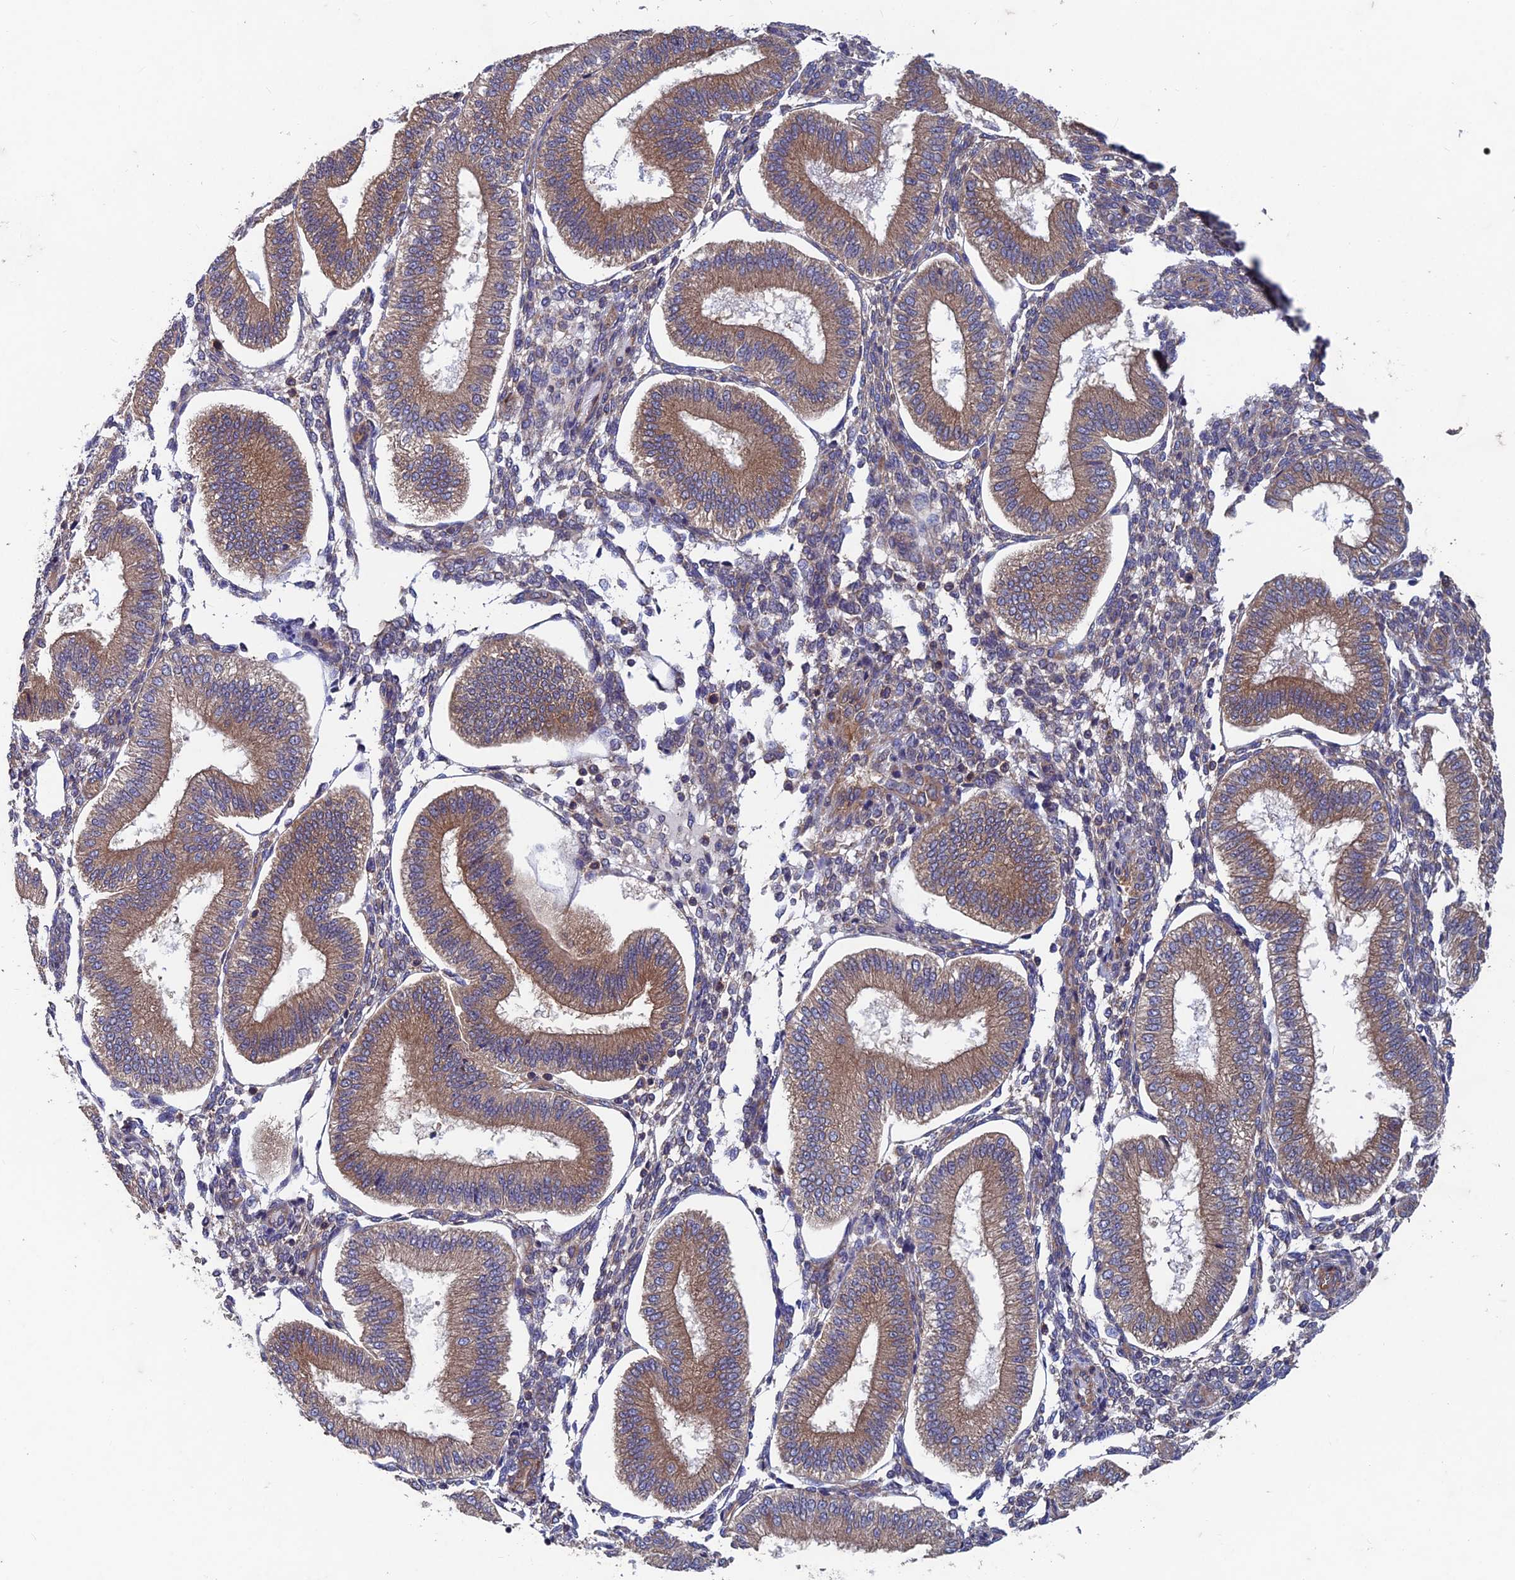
{"staining": {"intensity": "negative", "quantity": "none", "location": "none"}, "tissue": "endometrium", "cell_type": "Cells in endometrial stroma", "image_type": "normal", "snomed": [{"axis": "morphology", "description": "Normal tissue, NOS"}, {"axis": "topography", "description": "Endometrium"}], "caption": "Human endometrium stained for a protein using IHC demonstrates no staining in cells in endometrial stroma.", "gene": "NCAPG", "patient": {"sex": "female", "age": 39}}